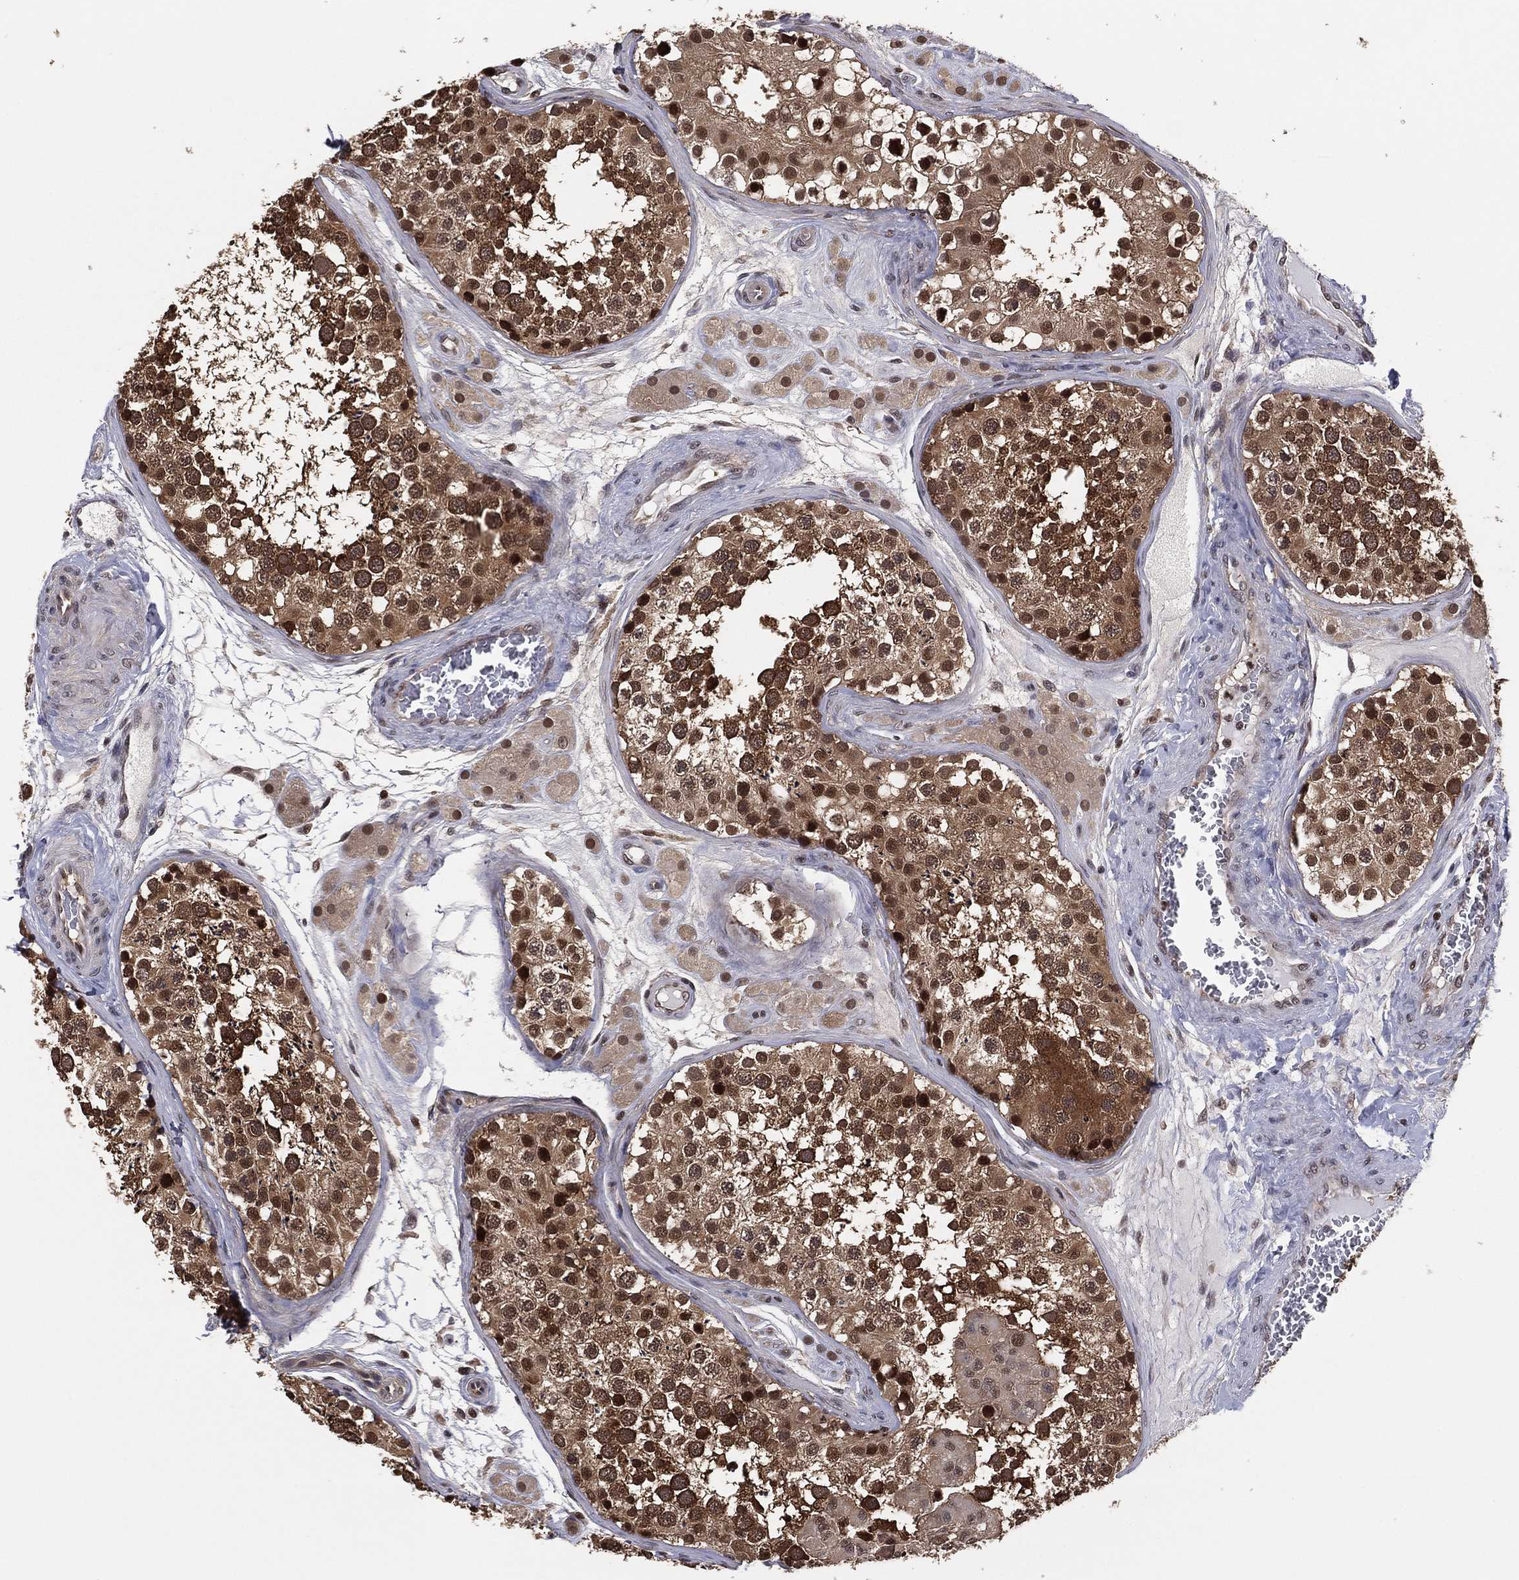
{"staining": {"intensity": "strong", "quantity": ">75%", "location": "cytoplasmic/membranous,nuclear"}, "tissue": "testis", "cell_type": "Cells in seminiferous ducts", "image_type": "normal", "snomed": [{"axis": "morphology", "description": "Normal tissue, NOS"}, {"axis": "topography", "description": "Testis"}], "caption": "Protein expression analysis of normal testis reveals strong cytoplasmic/membranous,nuclear expression in about >75% of cells in seminiferous ducts. (DAB IHC, brown staining for protein, blue staining for nuclei).", "gene": "PSMA1", "patient": {"sex": "male", "age": 31}}